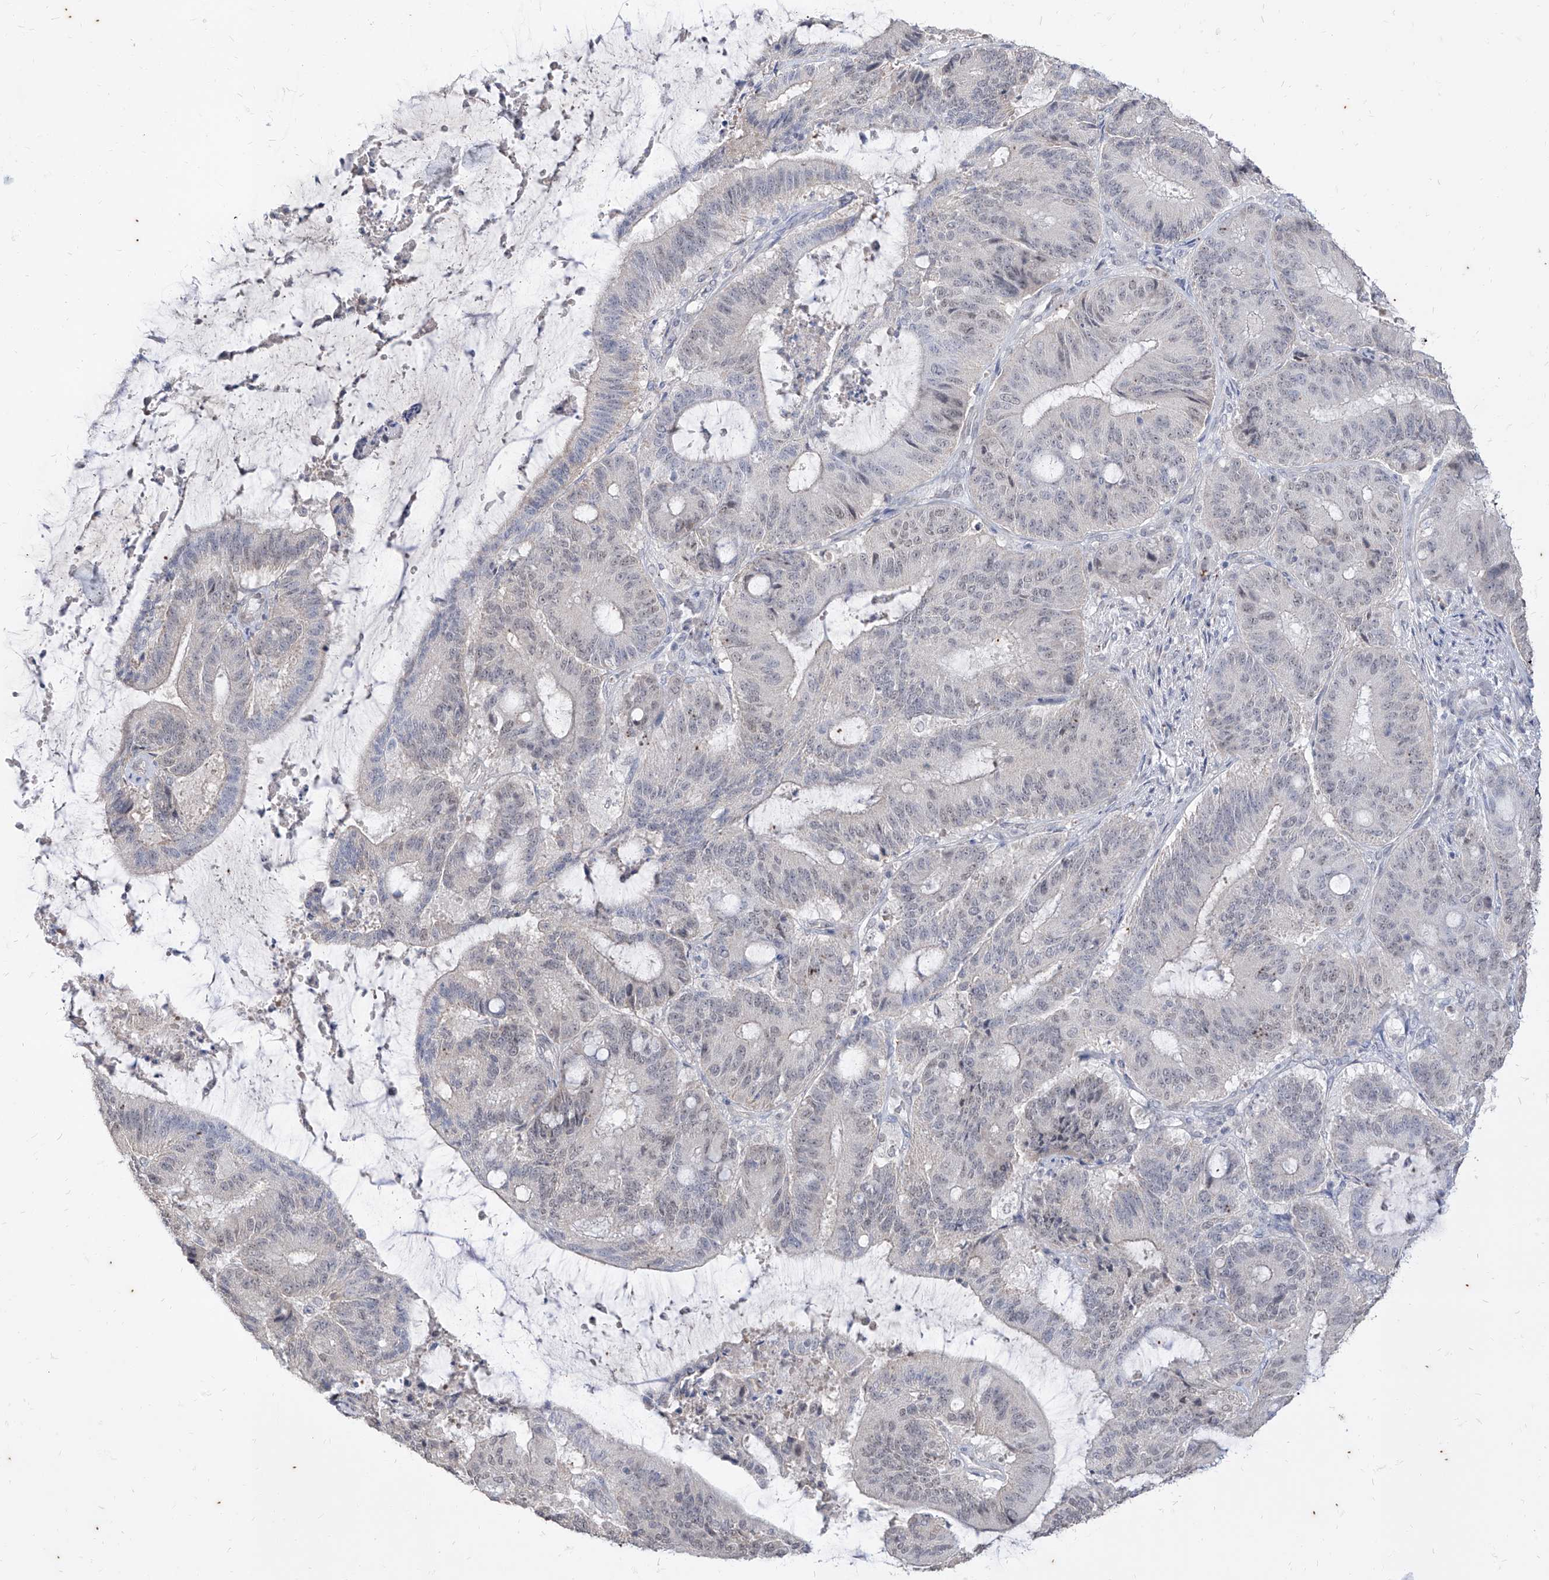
{"staining": {"intensity": "negative", "quantity": "none", "location": "none"}, "tissue": "liver cancer", "cell_type": "Tumor cells", "image_type": "cancer", "snomed": [{"axis": "morphology", "description": "Normal tissue, NOS"}, {"axis": "morphology", "description": "Cholangiocarcinoma"}, {"axis": "topography", "description": "Liver"}, {"axis": "topography", "description": "Peripheral nerve tissue"}], "caption": "High power microscopy photomicrograph of an IHC photomicrograph of liver cancer (cholangiocarcinoma), revealing no significant positivity in tumor cells.", "gene": "PHF20L1", "patient": {"sex": "female", "age": 73}}